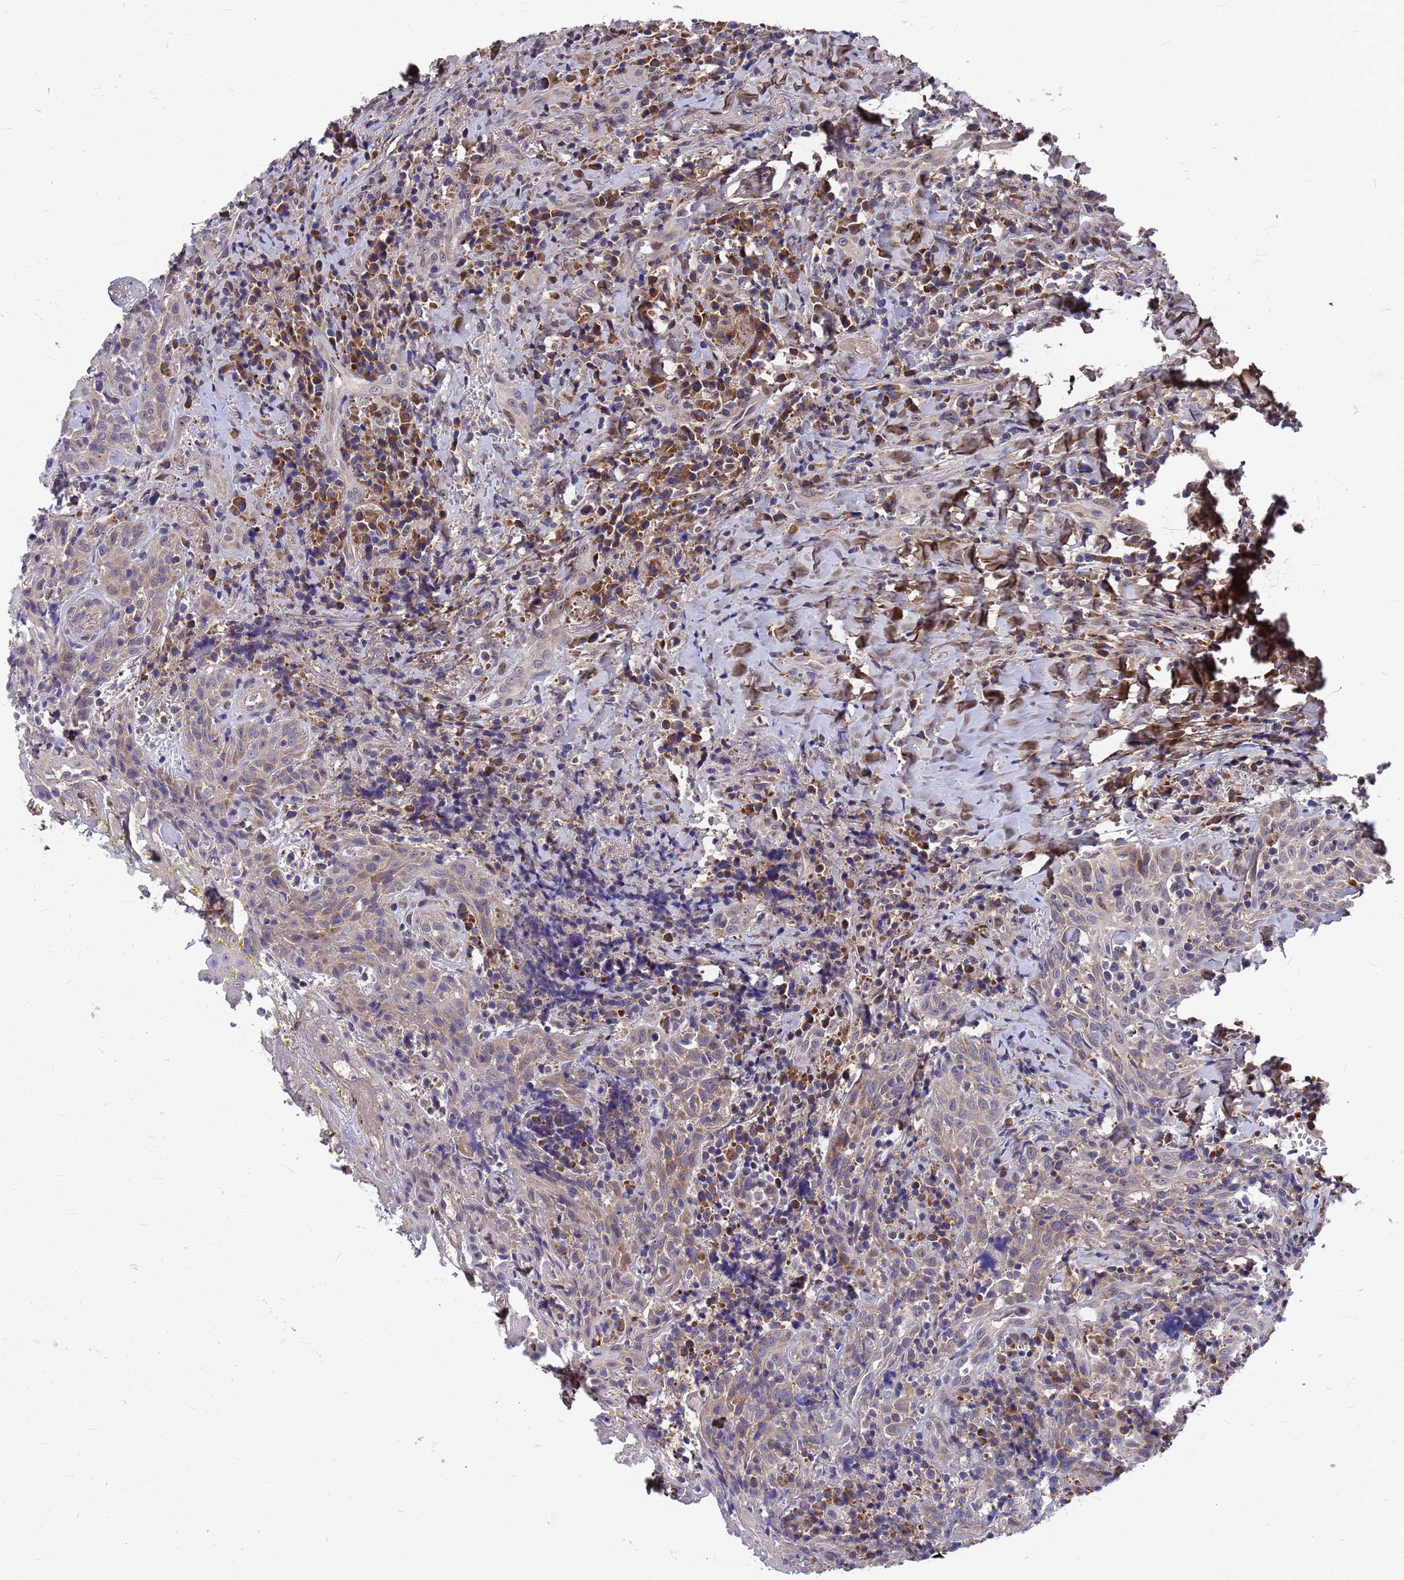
{"staining": {"intensity": "negative", "quantity": "none", "location": "none"}, "tissue": "head and neck cancer", "cell_type": "Tumor cells", "image_type": "cancer", "snomed": [{"axis": "morphology", "description": "Squamous cell carcinoma, NOS"}, {"axis": "topography", "description": "Head-Neck"}], "caption": "This histopathology image is of squamous cell carcinoma (head and neck) stained with immunohistochemistry (IHC) to label a protein in brown with the nuclei are counter-stained blue. There is no staining in tumor cells.", "gene": "ZNF717", "patient": {"sex": "female", "age": 70}}